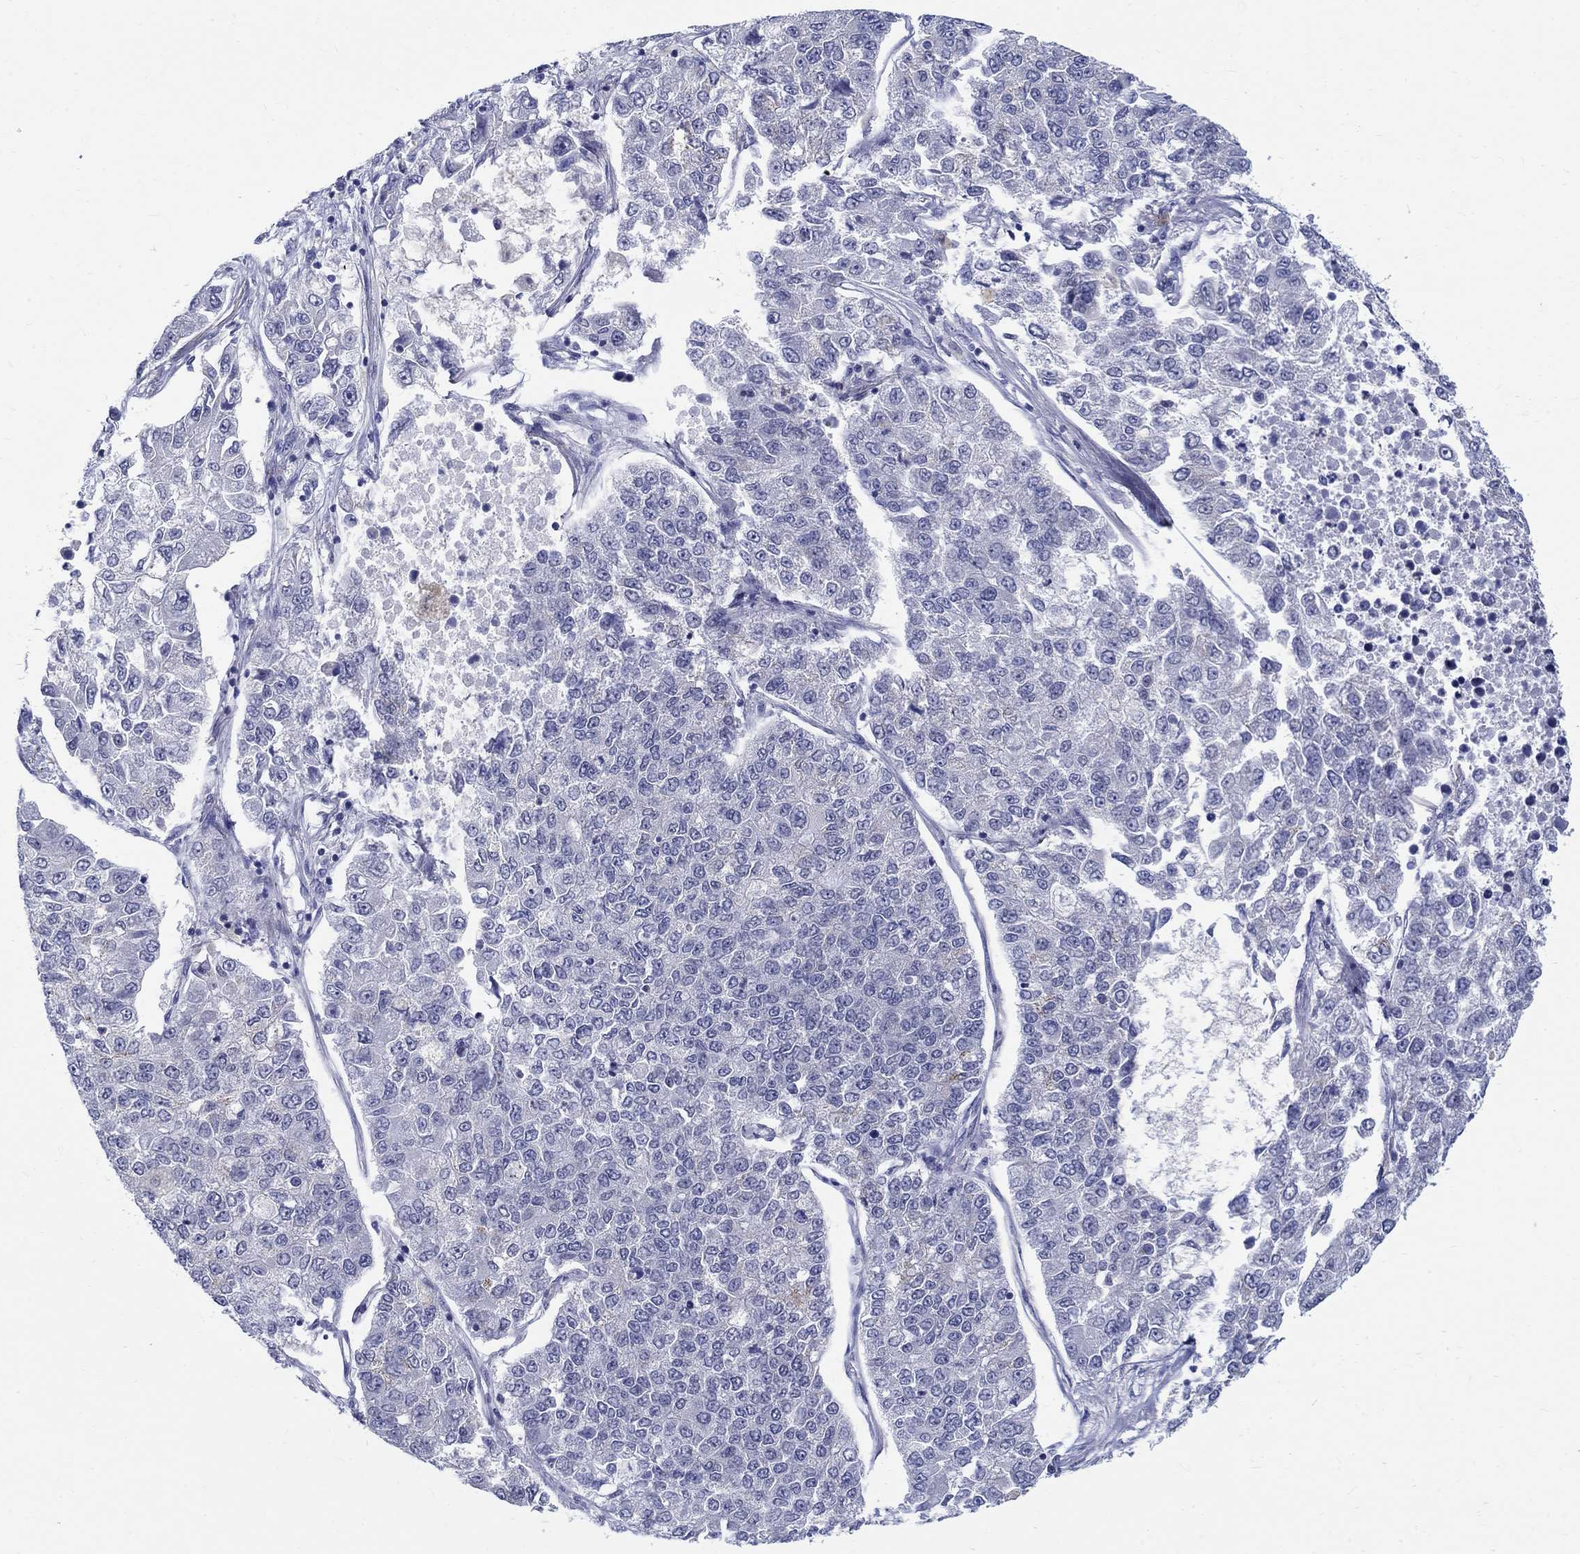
{"staining": {"intensity": "negative", "quantity": "none", "location": "none"}, "tissue": "lung cancer", "cell_type": "Tumor cells", "image_type": "cancer", "snomed": [{"axis": "morphology", "description": "Adenocarcinoma, NOS"}, {"axis": "topography", "description": "Lung"}], "caption": "High power microscopy photomicrograph of an IHC histopathology image of lung adenocarcinoma, revealing no significant positivity in tumor cells.", "gene": "ST6GALNAC1", "patient": {"sex": "male", "age": 49}}